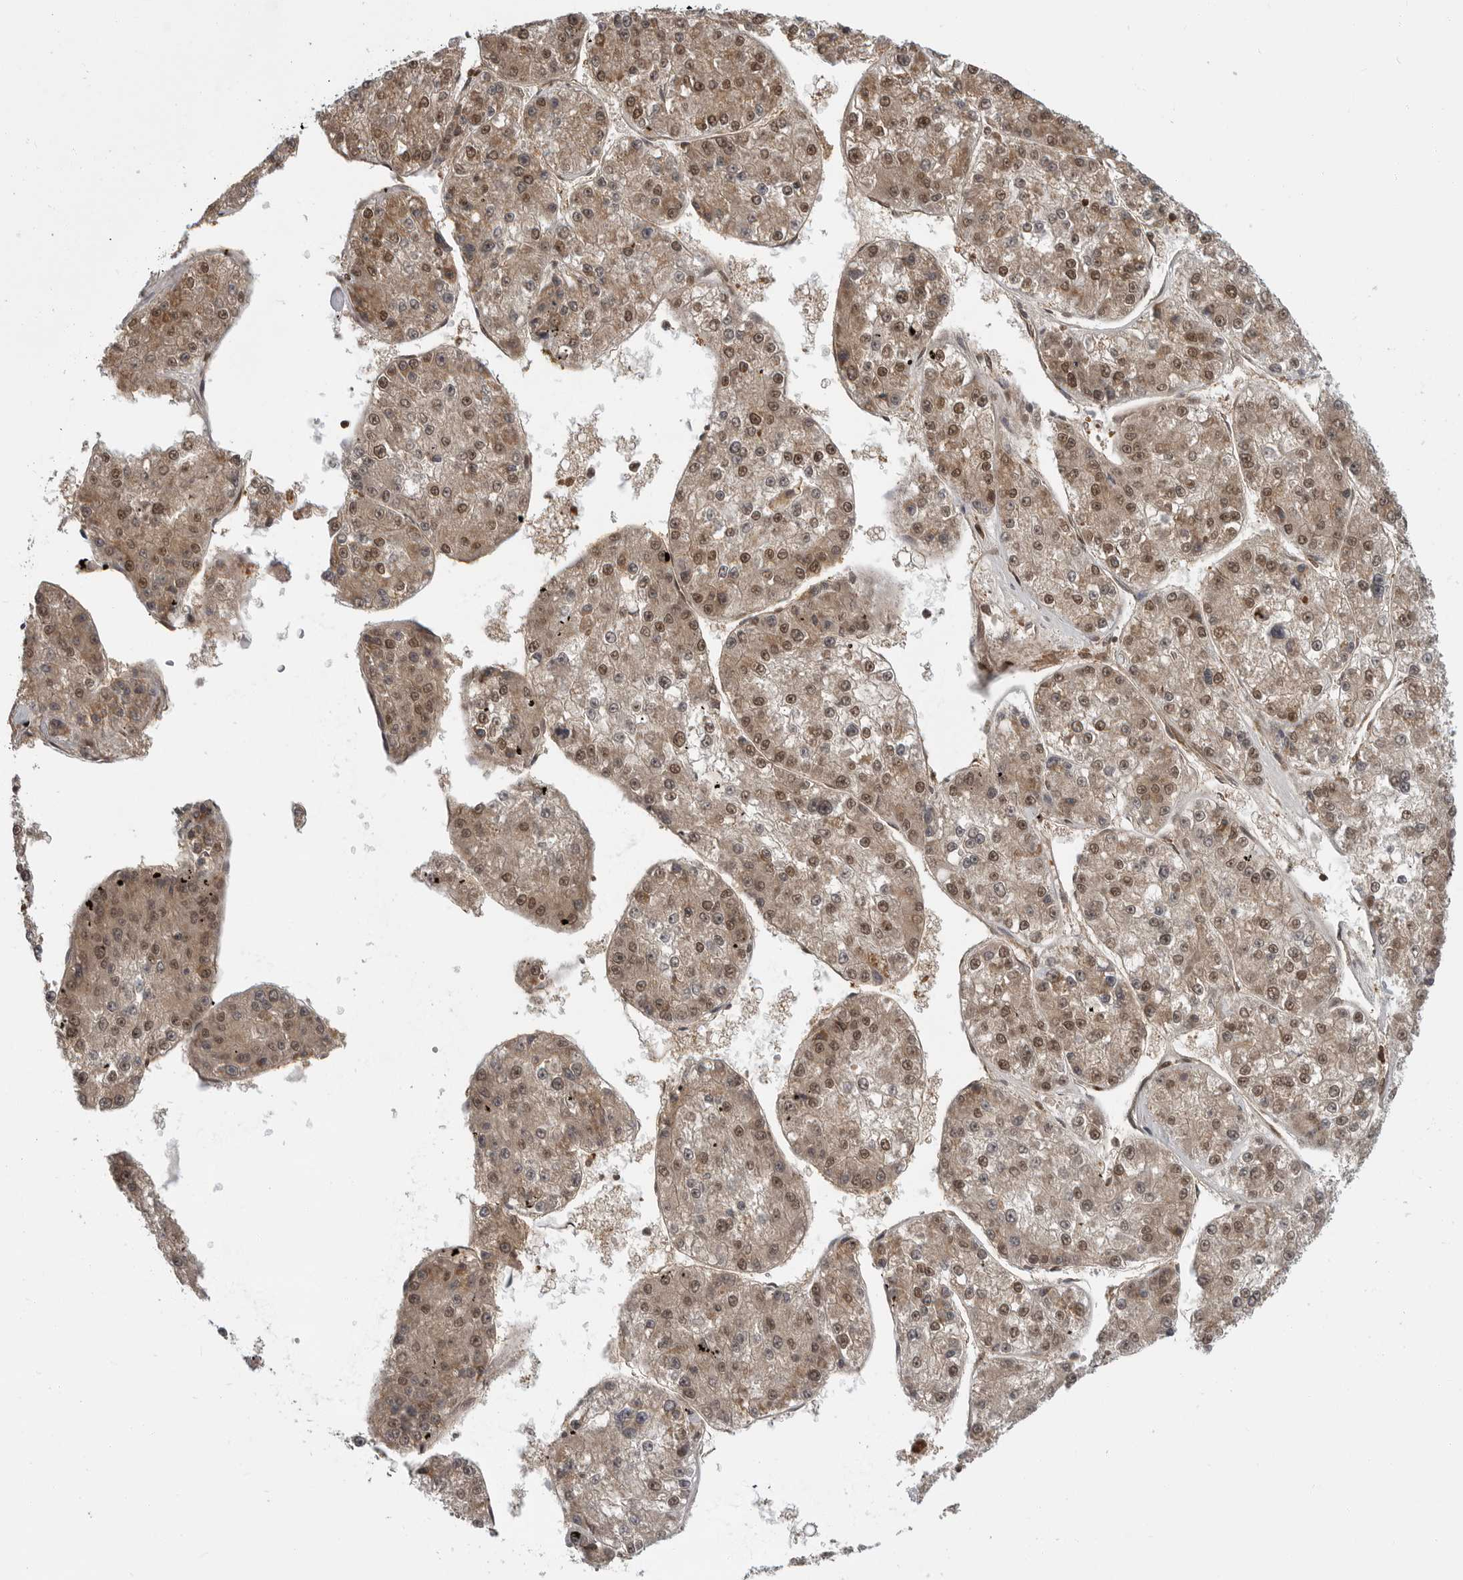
{"staining": {"intensity": "moderate", "quantity": ">75%", "location": "cytoplasmic/membranous,nuclear"}, "tissue": "liver cancer", "cell_type": "Tumor cells", "image_type": "cancer", "snomed": [{"axis": "morphology", "description": "Carcinoma, Hepatocellular, NOS"}, {"axis": "topography", "description": "Liver"}], "caption": "Protein staining displays moderate cytoplasmic/membranous and nuclear staining in approximately >75% of tumor cells in liver cancer (hepatocellular carcinoma).", "gene": "SZRD1", "patient": {"sex": "female", "age": 73}}